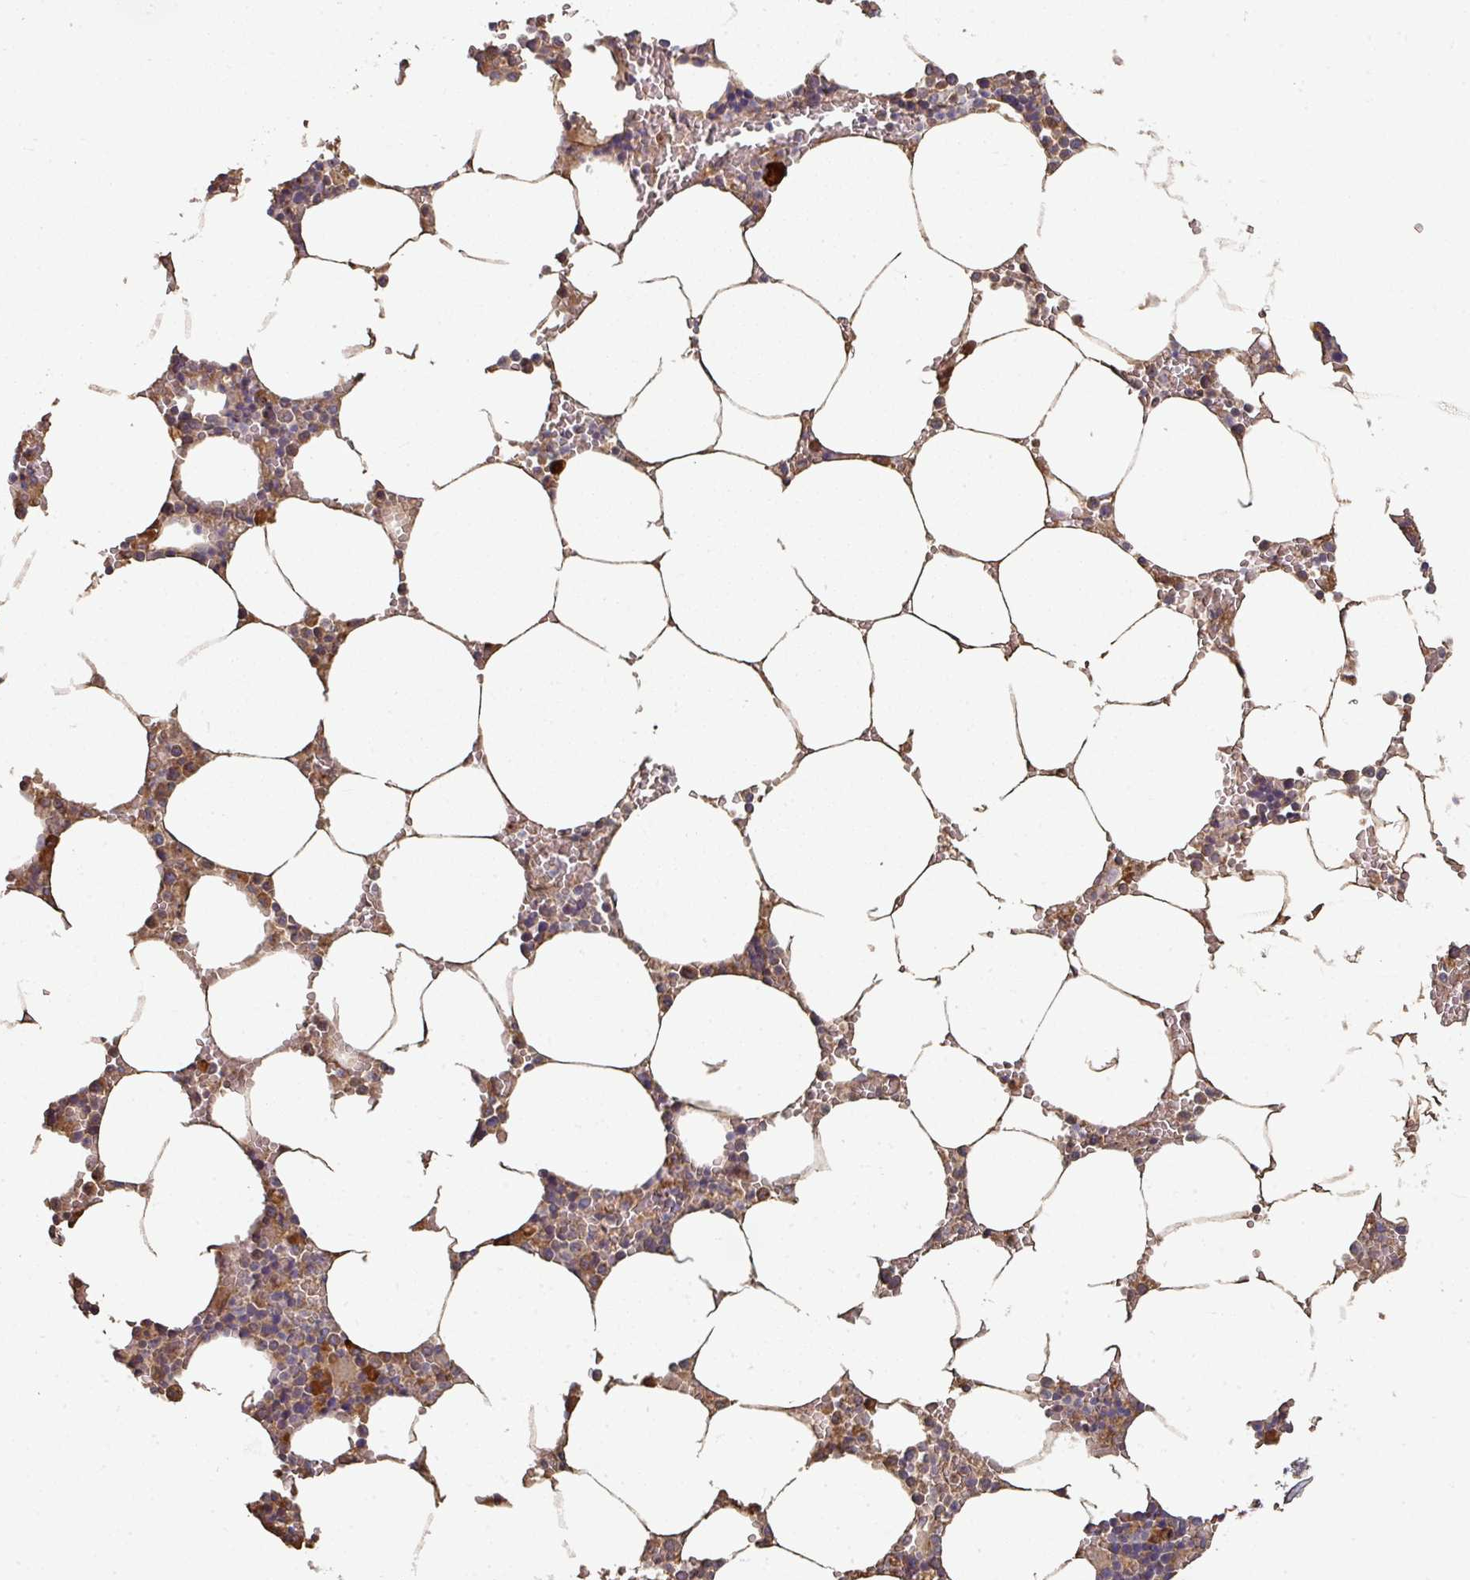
{"staining": {"intensity": "strong", "quantity": "<25%", "location": "cytoplasmic/membranous"}, "tissue": "bone marrow", "cell_type": "Hematopoietic cells", "image_type": "normal", "snomed": [{"axis": "morphology", "description": "Normal tissue, NOS"}, {"axis": "topography", "description": "Bone marrow"}], "caption": "Hematopoietic cells demonstrate medium levels of strong cytoplasmic/membranous positivity in about <25% of cells in normal human bone marrow.", "gene": "EDEM2", "patient": {"sex": "male", "age": 70}}